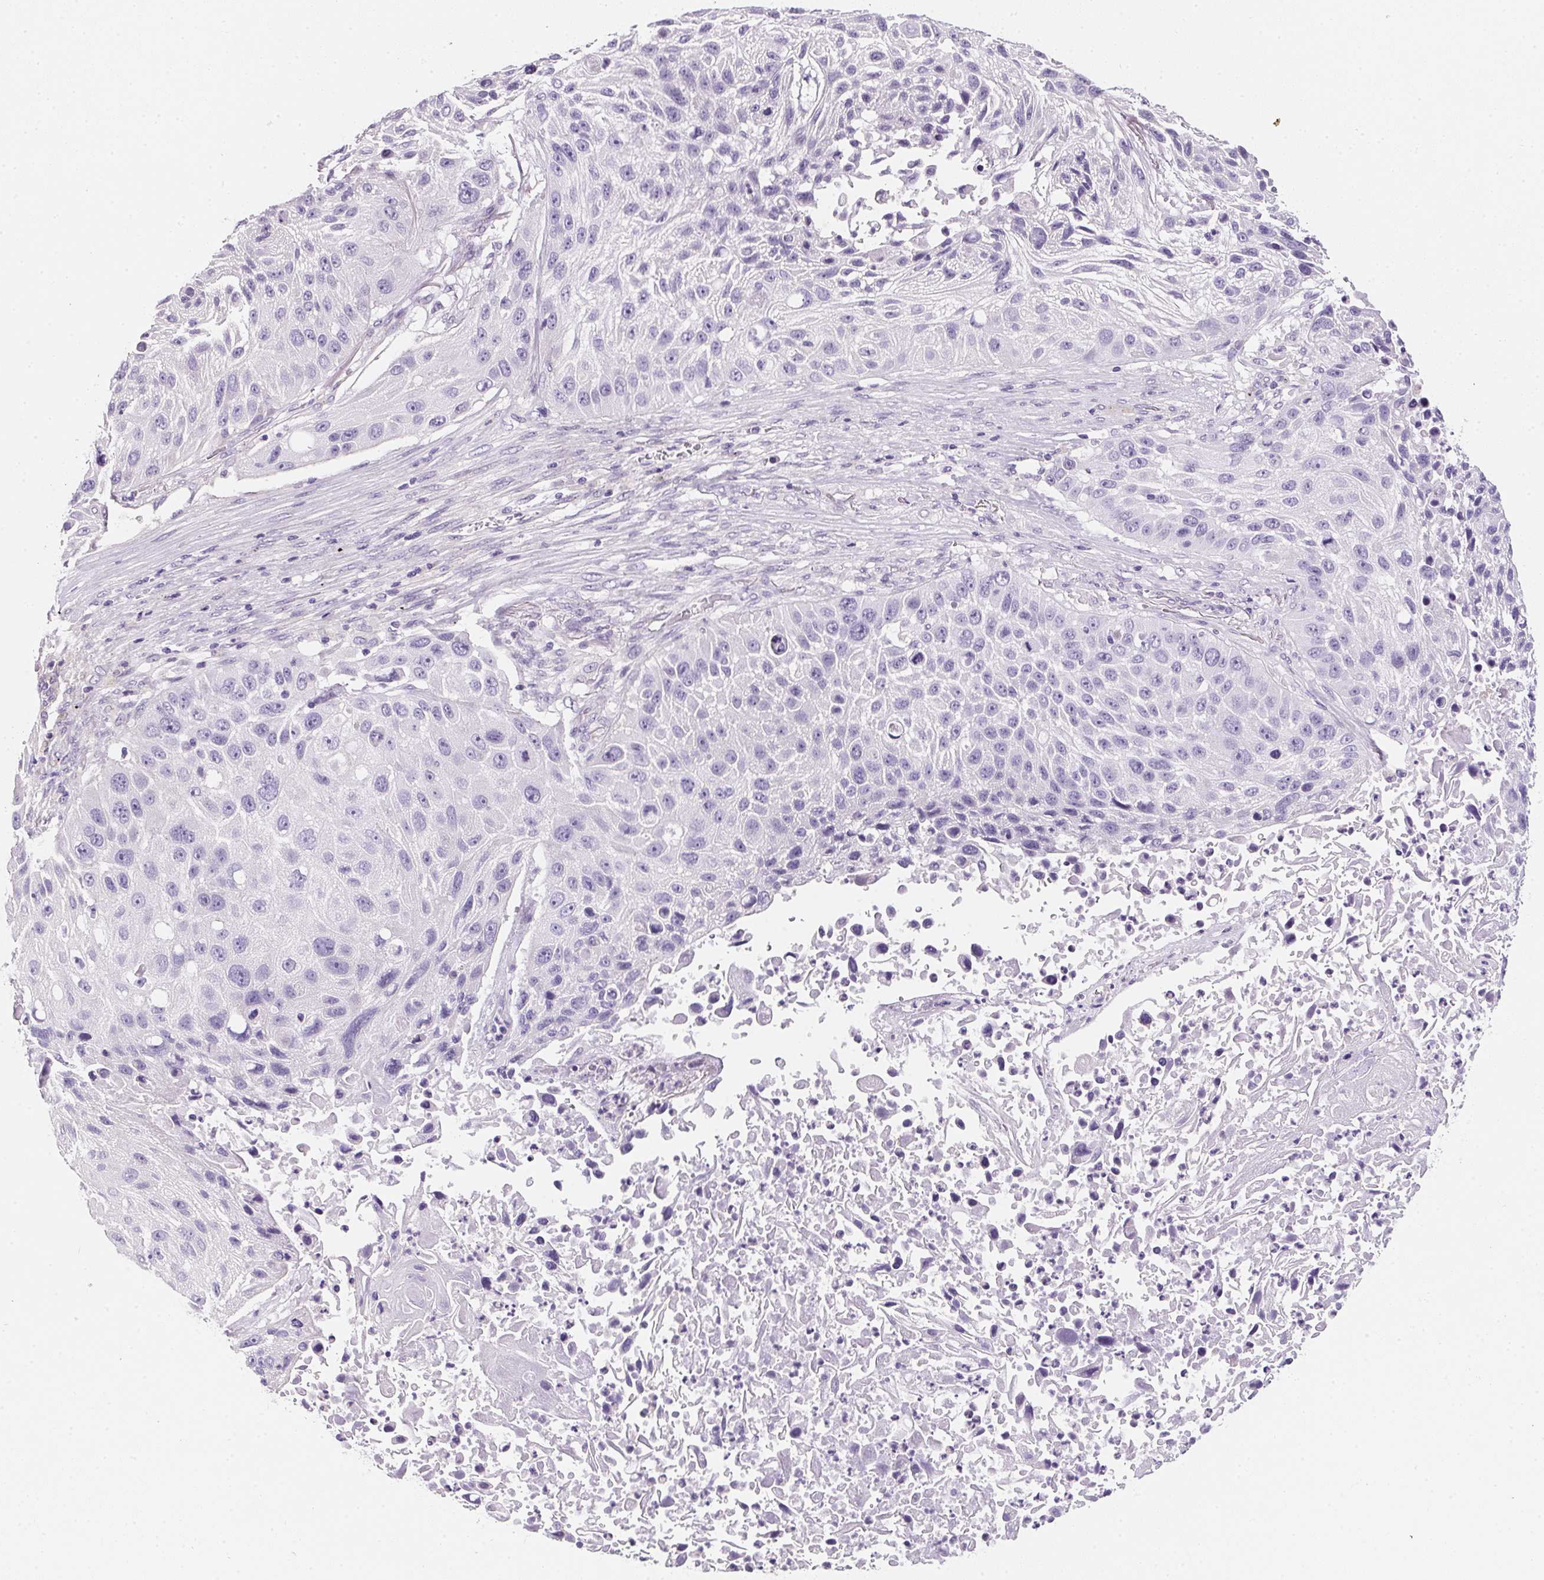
{"staining": {"intensity": "negative", "quantity": "none", "location": "none"}, "tissue": "lung cancer", "cell_type": "Tumor cells", "image_type": "cancer", "snomed": [{"axis": "morphology", "description": "Normal morphology"}, {"axis": "morphology", "description": "Squamous cell carcinoma, NOS"}, {"axis": "topography", "description": "Lymph node"}, {"axis": "topography", "description": "Lung"}], "caption": "This is an immunohistochemistry (IHC) photomicrograph of lung cancer (squamous cell carcinoma). There is no positivity in tumor cells.", "gene": "AQP5", "patient": {"sex": "male", "age": 67}}